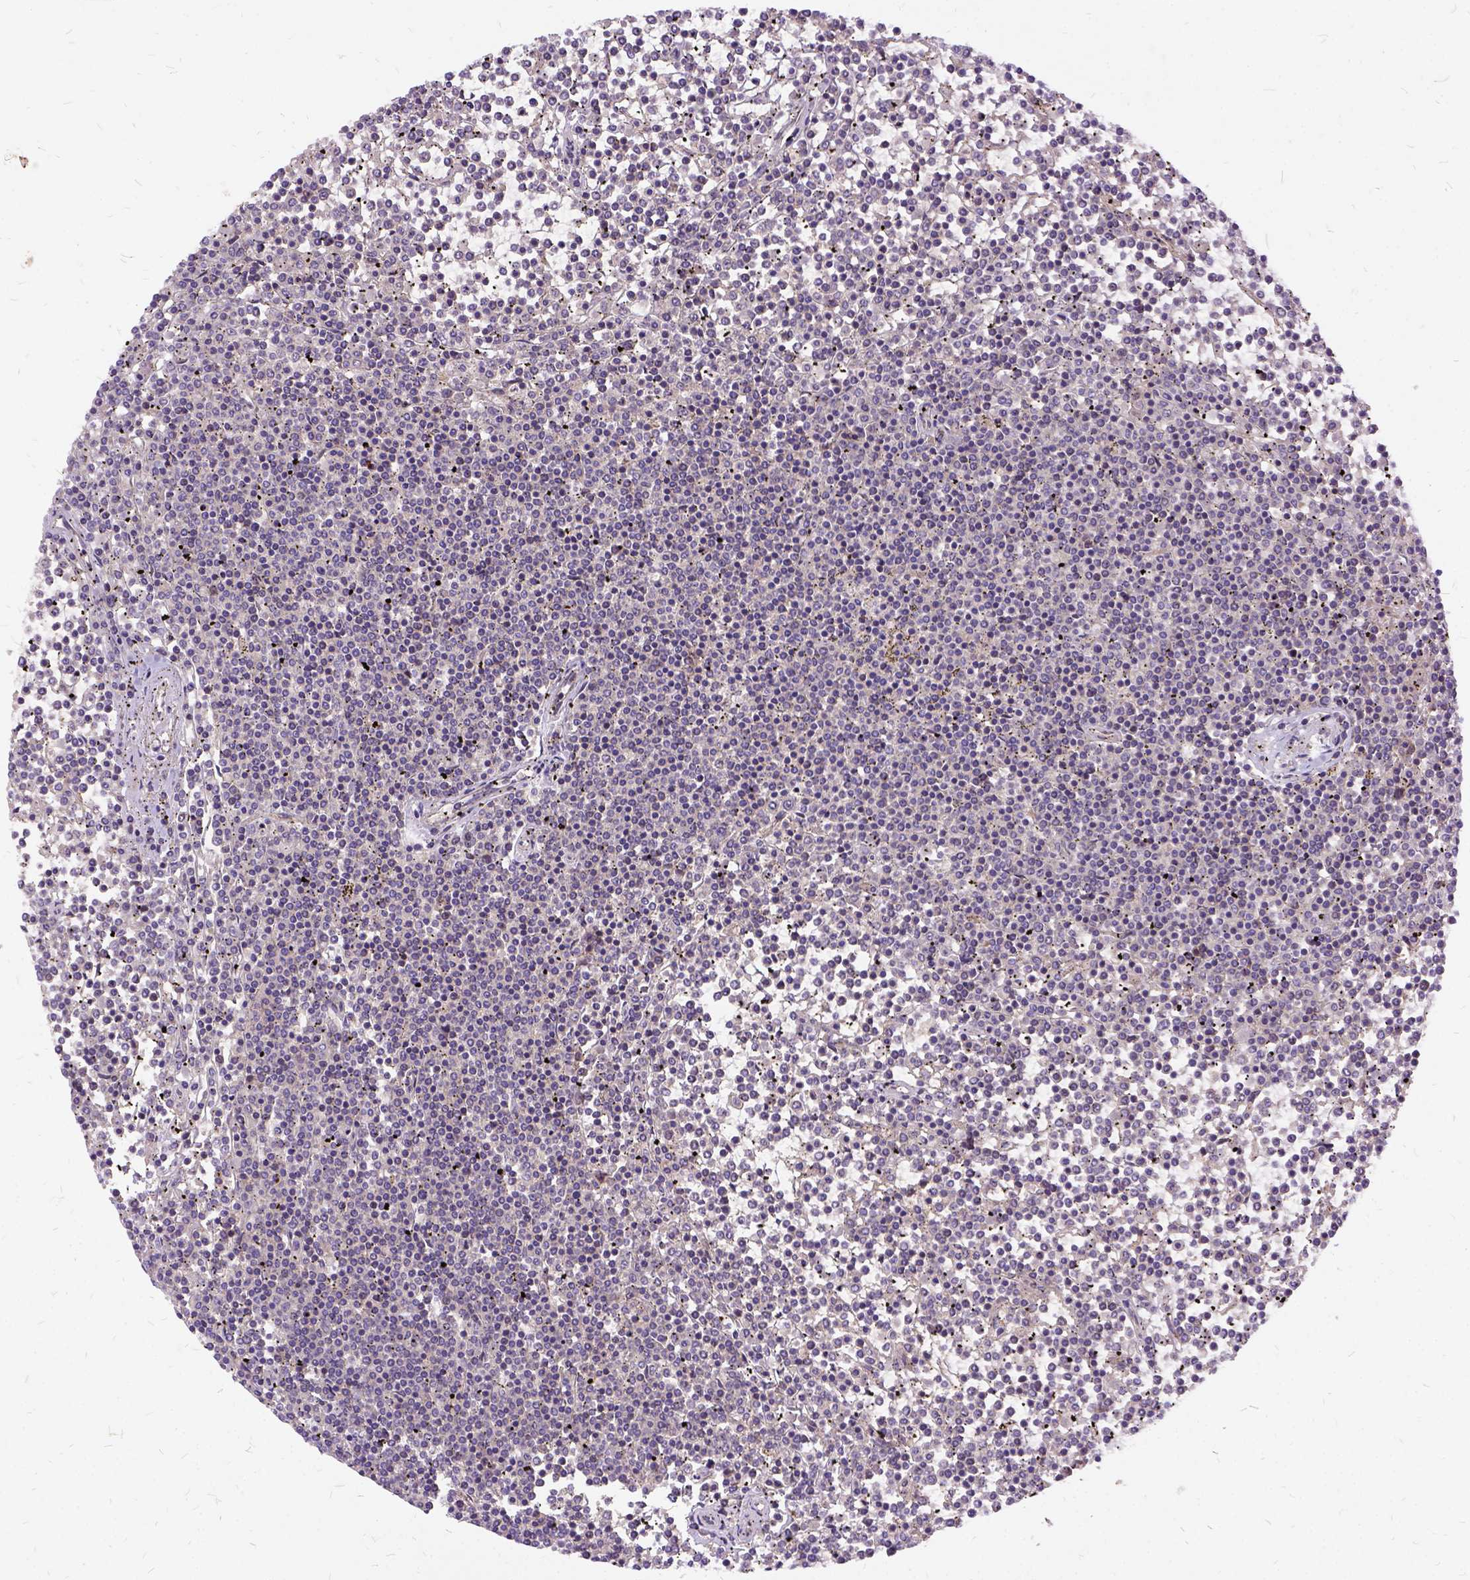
{"staining": {"intensity": "negative", "quantity": "none", "location": "none"}, "tissue": "lymphoma", "cell_type": "Tumor cells", "image_type": "cancer", "snomed": [{"axis": "morphology", "description": "Malignant lymphoma, non-Hodgkin's type, Low grade"}, {"axis": "topography", "description": "Spleen"}], "caption": "There is no significant expression in tumor cells of low-grade malignant lymphoma, non-Hodgkin's type.", "gene": "ILRUN", "patient": {"sex": "female", "age": 19}}